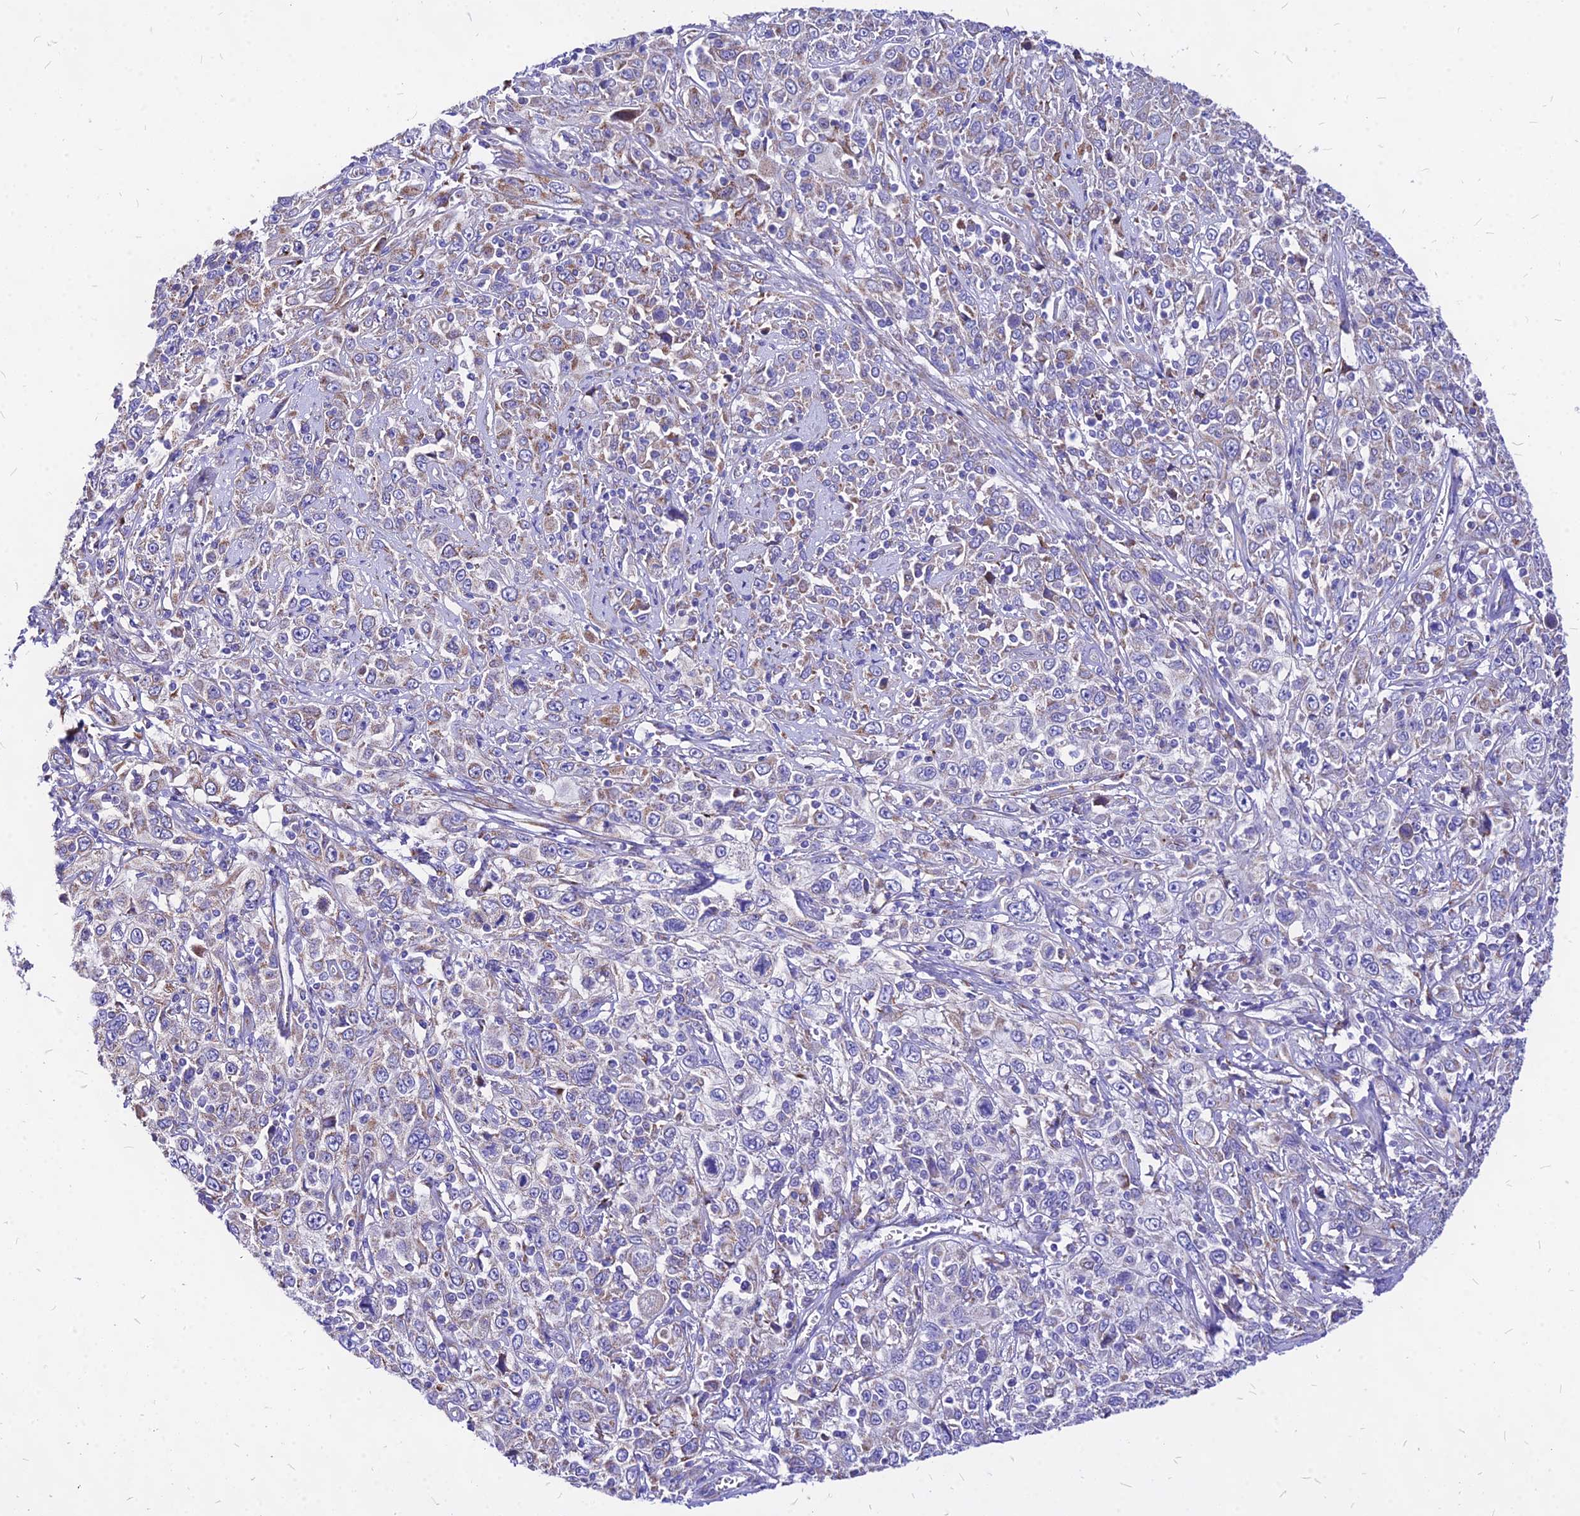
{"staining": {"intensity": "negative", "quantity": "none", "location": "none"}, "tissue": "cervical cancer", "cell_type": "Tumor cells", "image_type": "cancer", "snomed": [{"axis": "morphology", "description": "Squamous cell carcinoma, NOS"}, {"axis": "topography", "description": "Cervix"}], "caption": "Immunohistochemistry (IHC) of cervical squamous cell carcinoma demonstrates no expression in tumor cells. The staining was performed using DAB (3,3'-diaminobenzidine) to visualize the protein expression in brown, while the nuclei were stained in blue with hematoxylin (Magnification: 20x).", "gene": "MRPL3", "patient": {"sex": "female", "age": 46}}